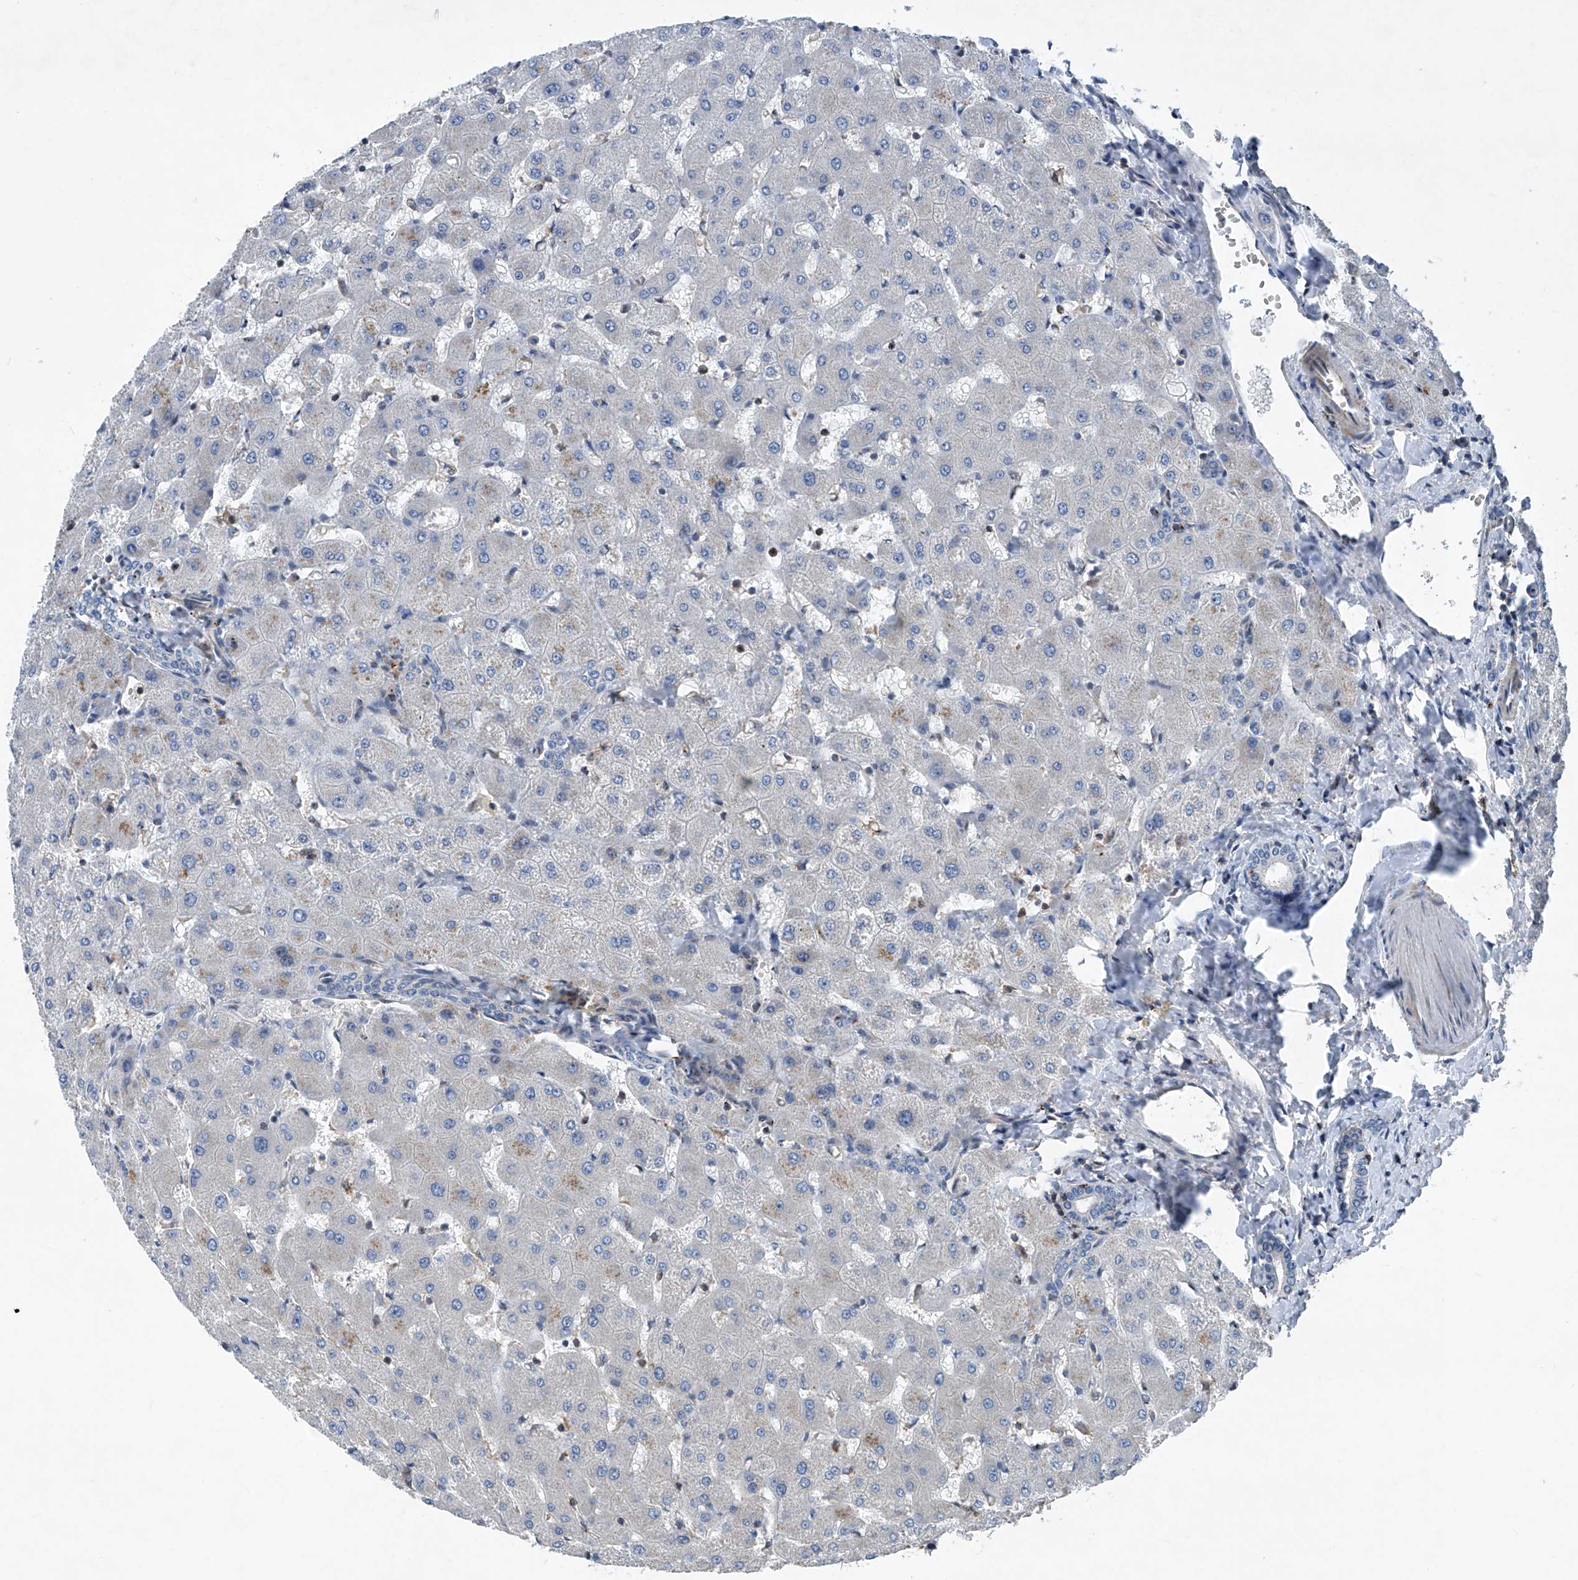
{"staining": {"intensity": "negative", "quantity": "none", "location": "none"}, "tissue": "liver", "cell_type": "Cholangiocytes", "image_type": "normal", "snomed": [{"axis": "morphology", "description": "Normal tissue, NOS"}, {"axis": "topography", "description": "Liver"}], "caption": "Micrograph shows no protein positivity in cholangiocytes of unremarkable liver. (DAB immunohistochemistry (IHC) with hematoxylin counter stain).", "gene": "NT5C3A", "patient": {"sex": "female", "age": 63}}